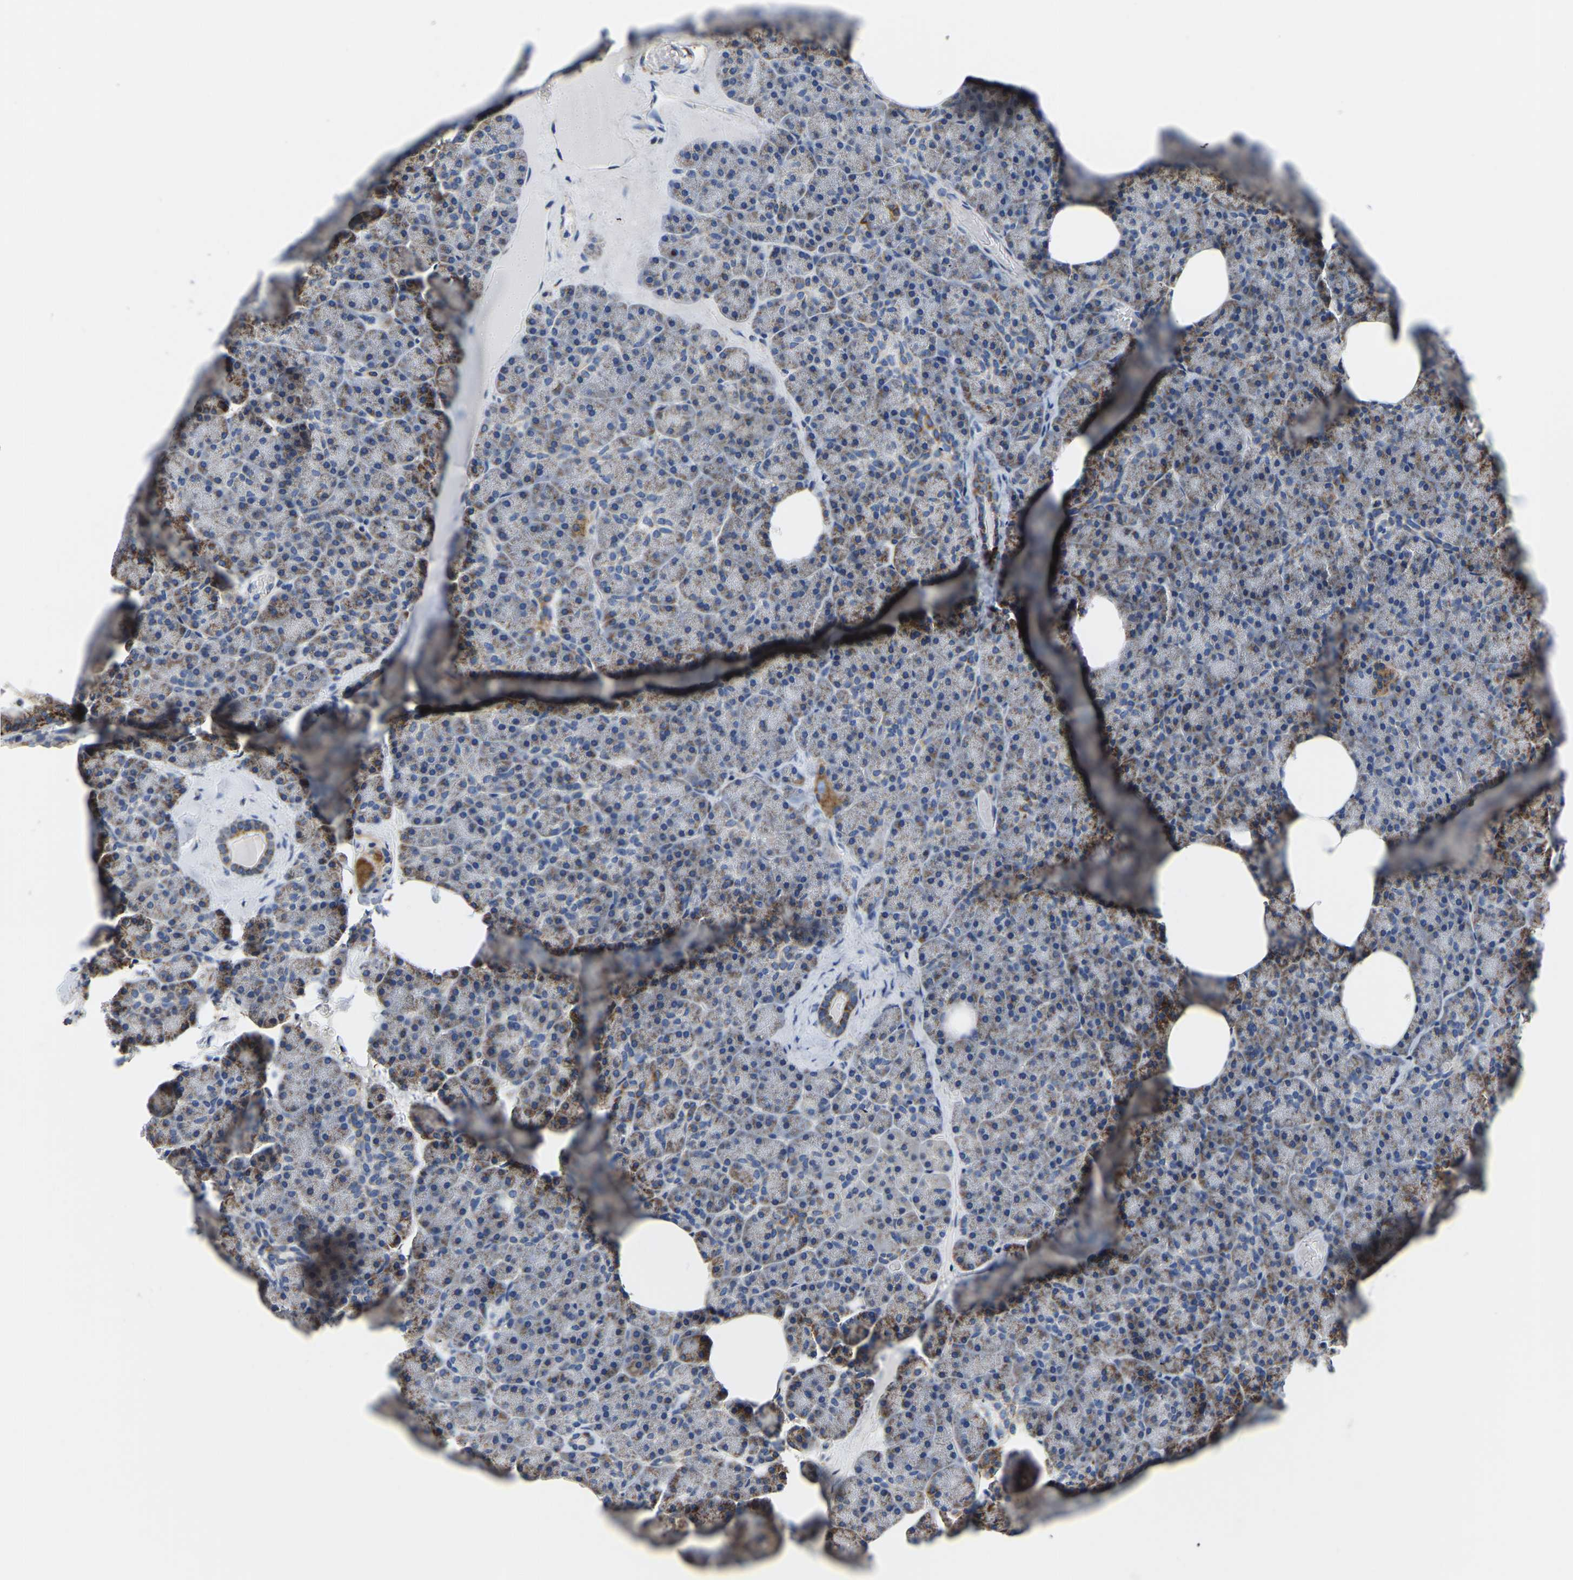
{"staining": {"intensity": "moderate", "quantity": "25%-75%", "location": "cytoplasmic/membranous"}, "tissue": "pancreas", "cell_type": "Exocrine glandular cells", "image_type": "normal", "snomed": [{"axis": "morphology", "description": "Normal tissue, NOS"}, {"axis": "morphology", "description": "Carcinoid, malignant, NOS"}, {"axis": "topography", "description": "Pancreas"}], "caption": "DAB immunohistochemical staining of benign human pancreas demonstrates moderate cytoplasmic/membranous protein positivity in about 25%-75% of exocrine glandular cells. (DAB IHC, brown staining for protein, blue staining for nuclei).", "gene": "SFXN1", "patient": {"sex": "female", "age": 35}}